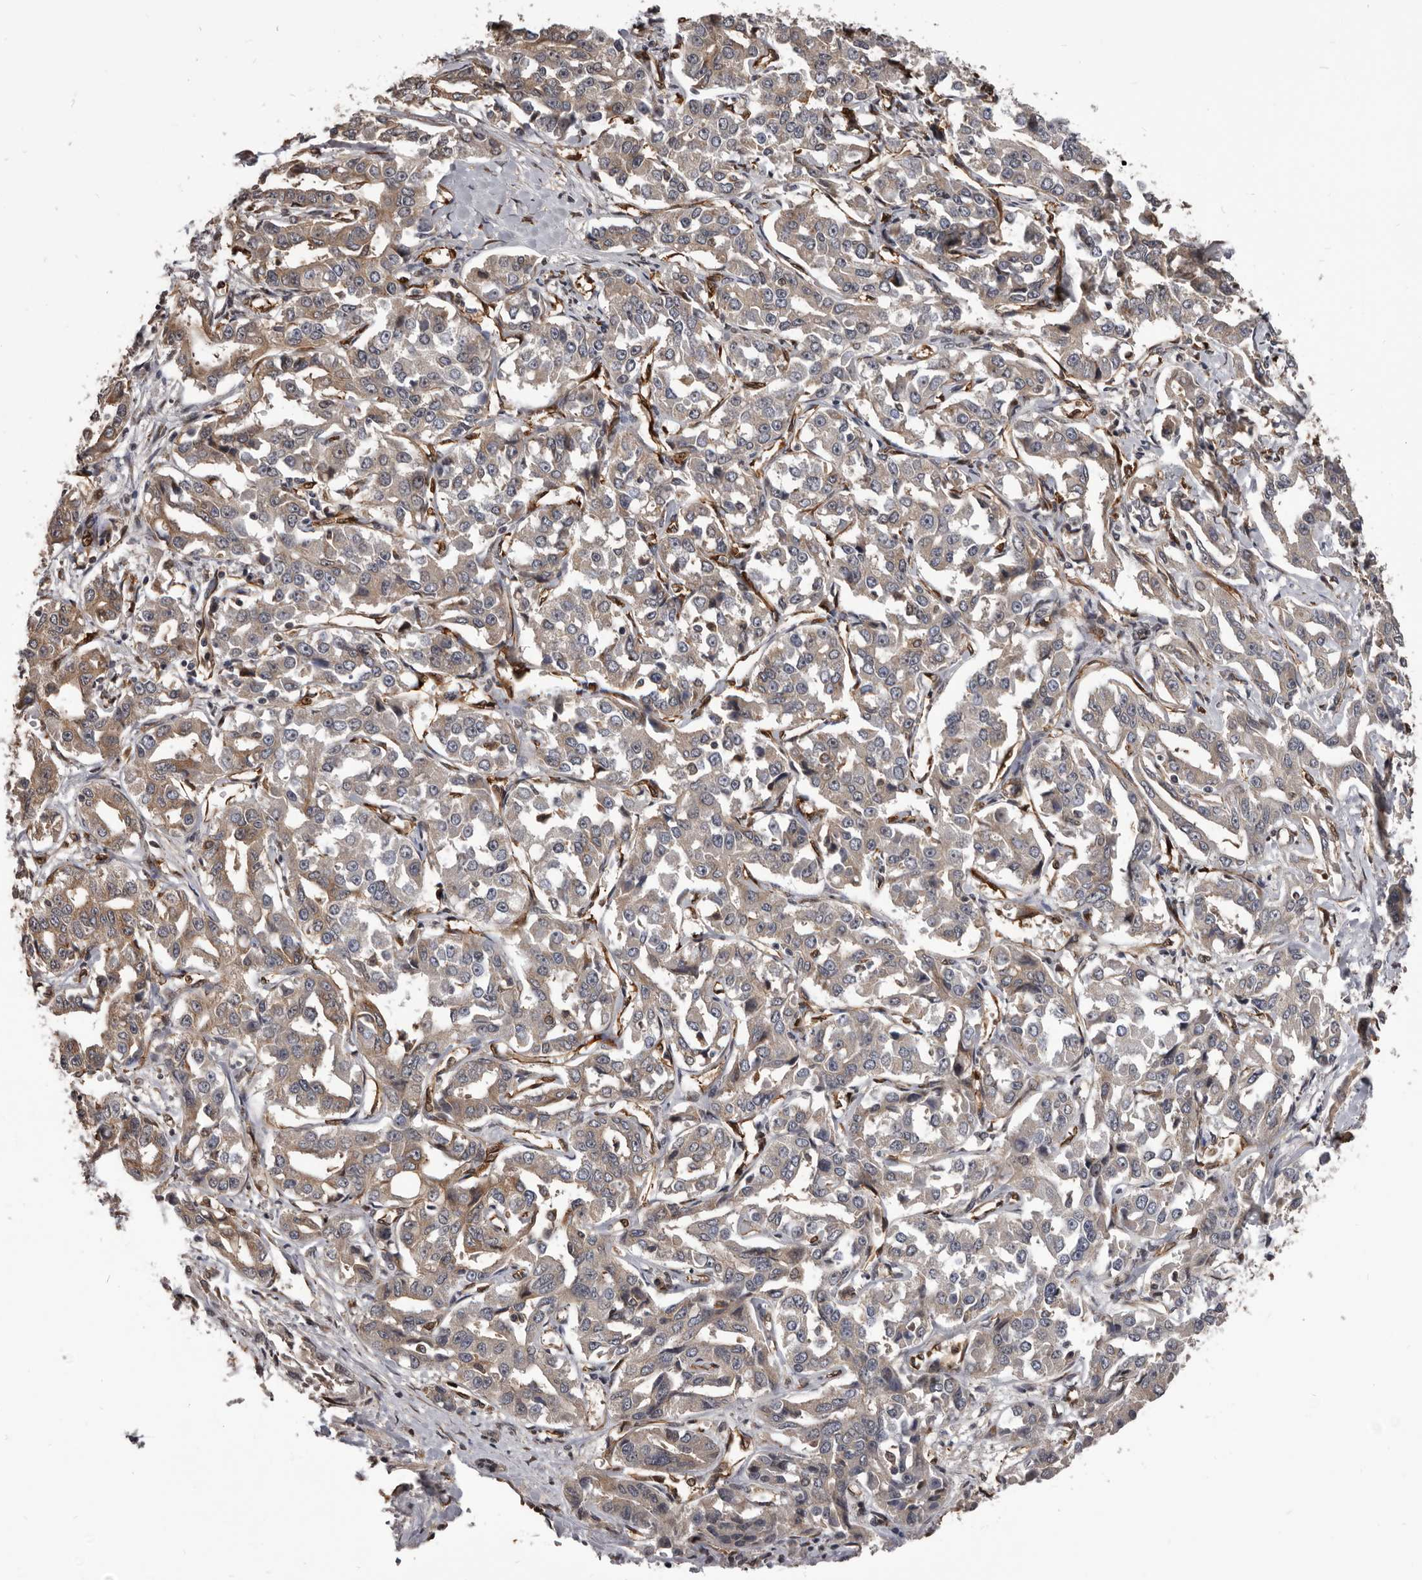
{"staining": {"intensity": "weak", "quantity": ">75%", "location": "cytoplasmic/membranous"}, "tissue": "liver cancer", "cell_type": "Tumor cells", "image_type": "cancer", "snomed": [{"axis": "morphology", "description": "Cholangiocarcinoma"}, {"axis": "topography", "description": "Liver"}], "caption": "The image exhibits a brown stain indicating the presence of a protein in the cytoplasmic/membranous of tumor cells in liver cancer (cholangiocarcinoma).", "gene": "ADAMTS20", "patient": {"sex": "male", "age": 59}}